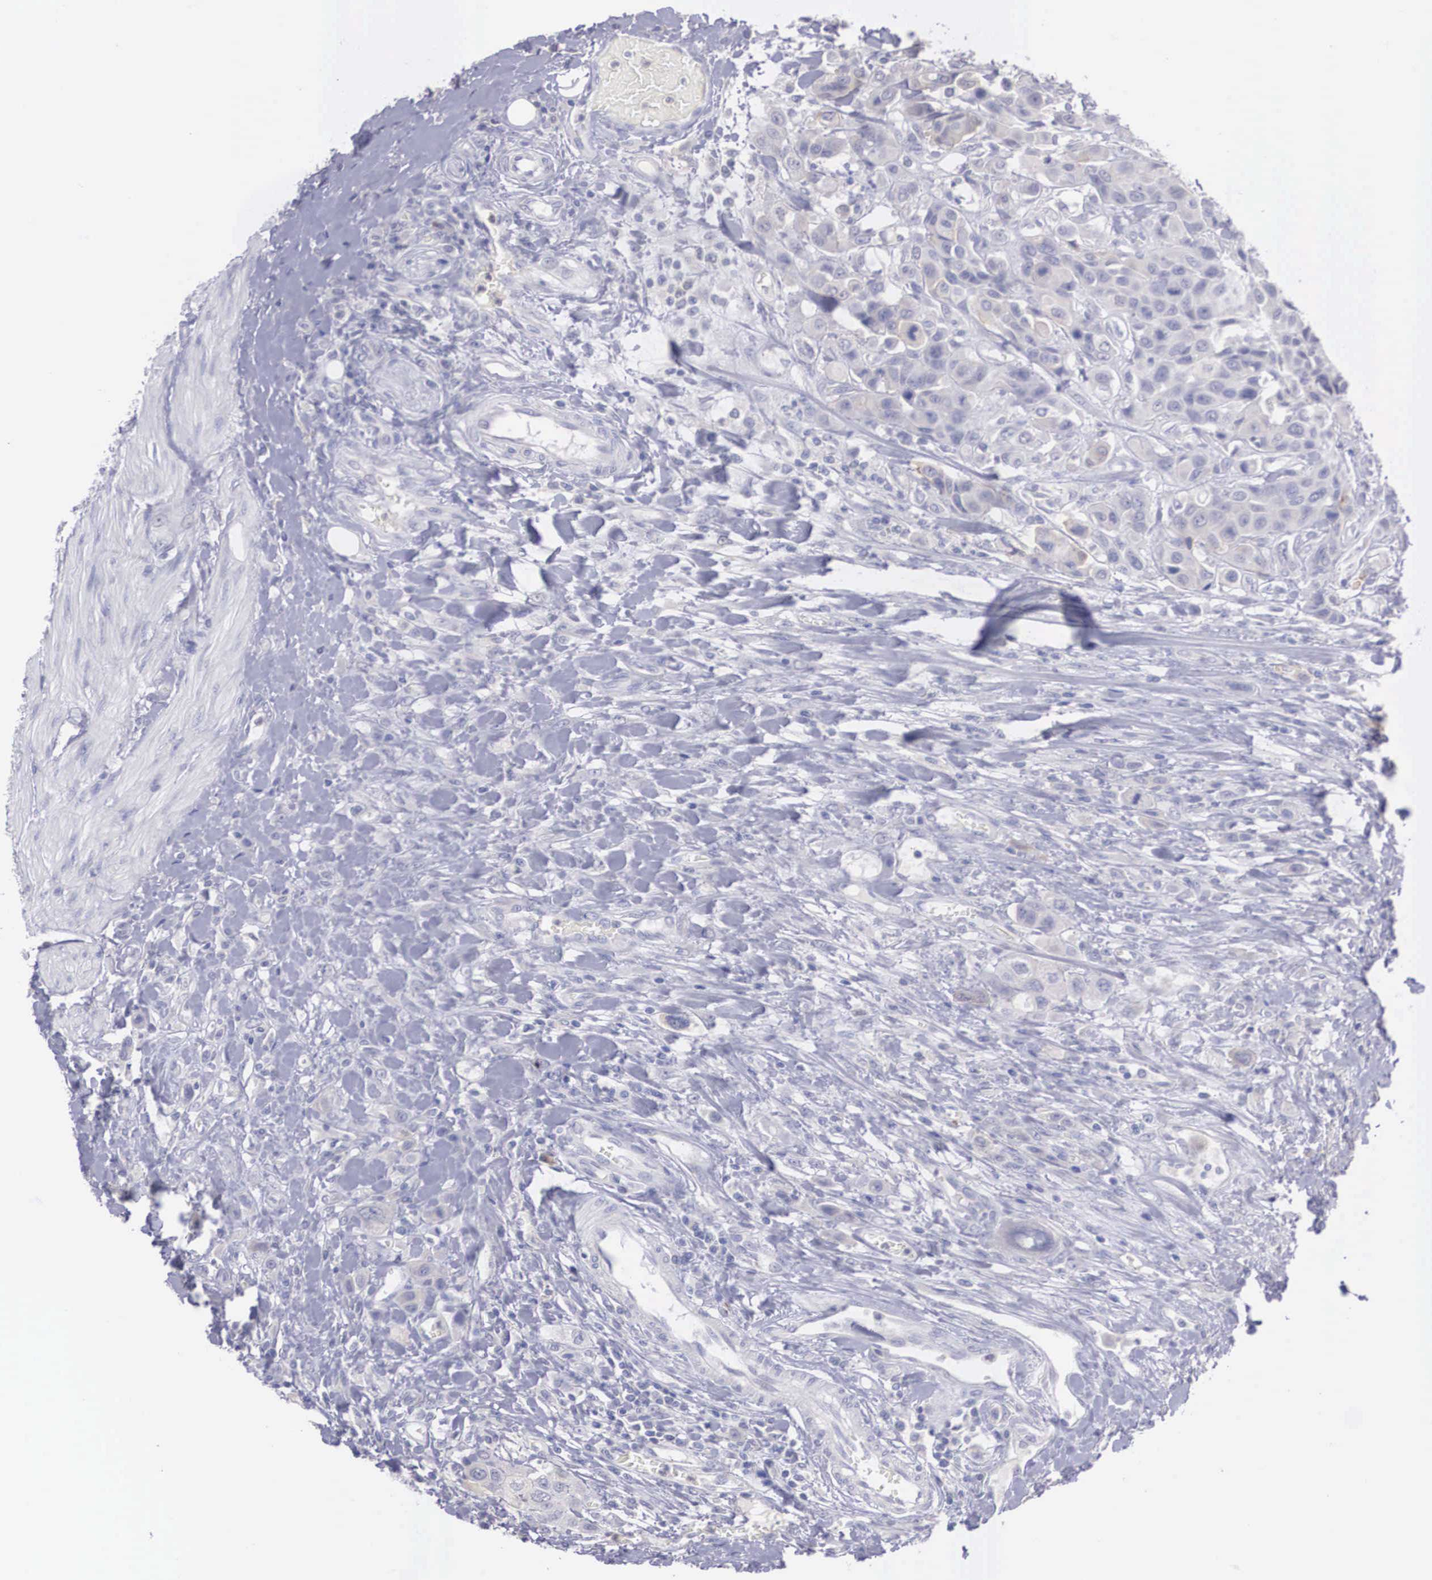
{"staining": {"intensity": "negative", "quantity": "none", "location": "none"}, "tissue": "urothelial cancer", "cell_type": "Tumor cells", "image_type": "cancer", "snomed": [{"axis": "morphology", "description": "Urothelial carcinoma, High grade"}, {"axis": "topography", "description": "Urinary bladder"}], "caption": "This histopathology image is of urothelial cancer stained with IHC to label a protein in brown with the nuclei are counter-stained blue. There is no positivity in tumor cells.", "gene": "REPS2", "patient": {"sex": "male", "age": 50}}